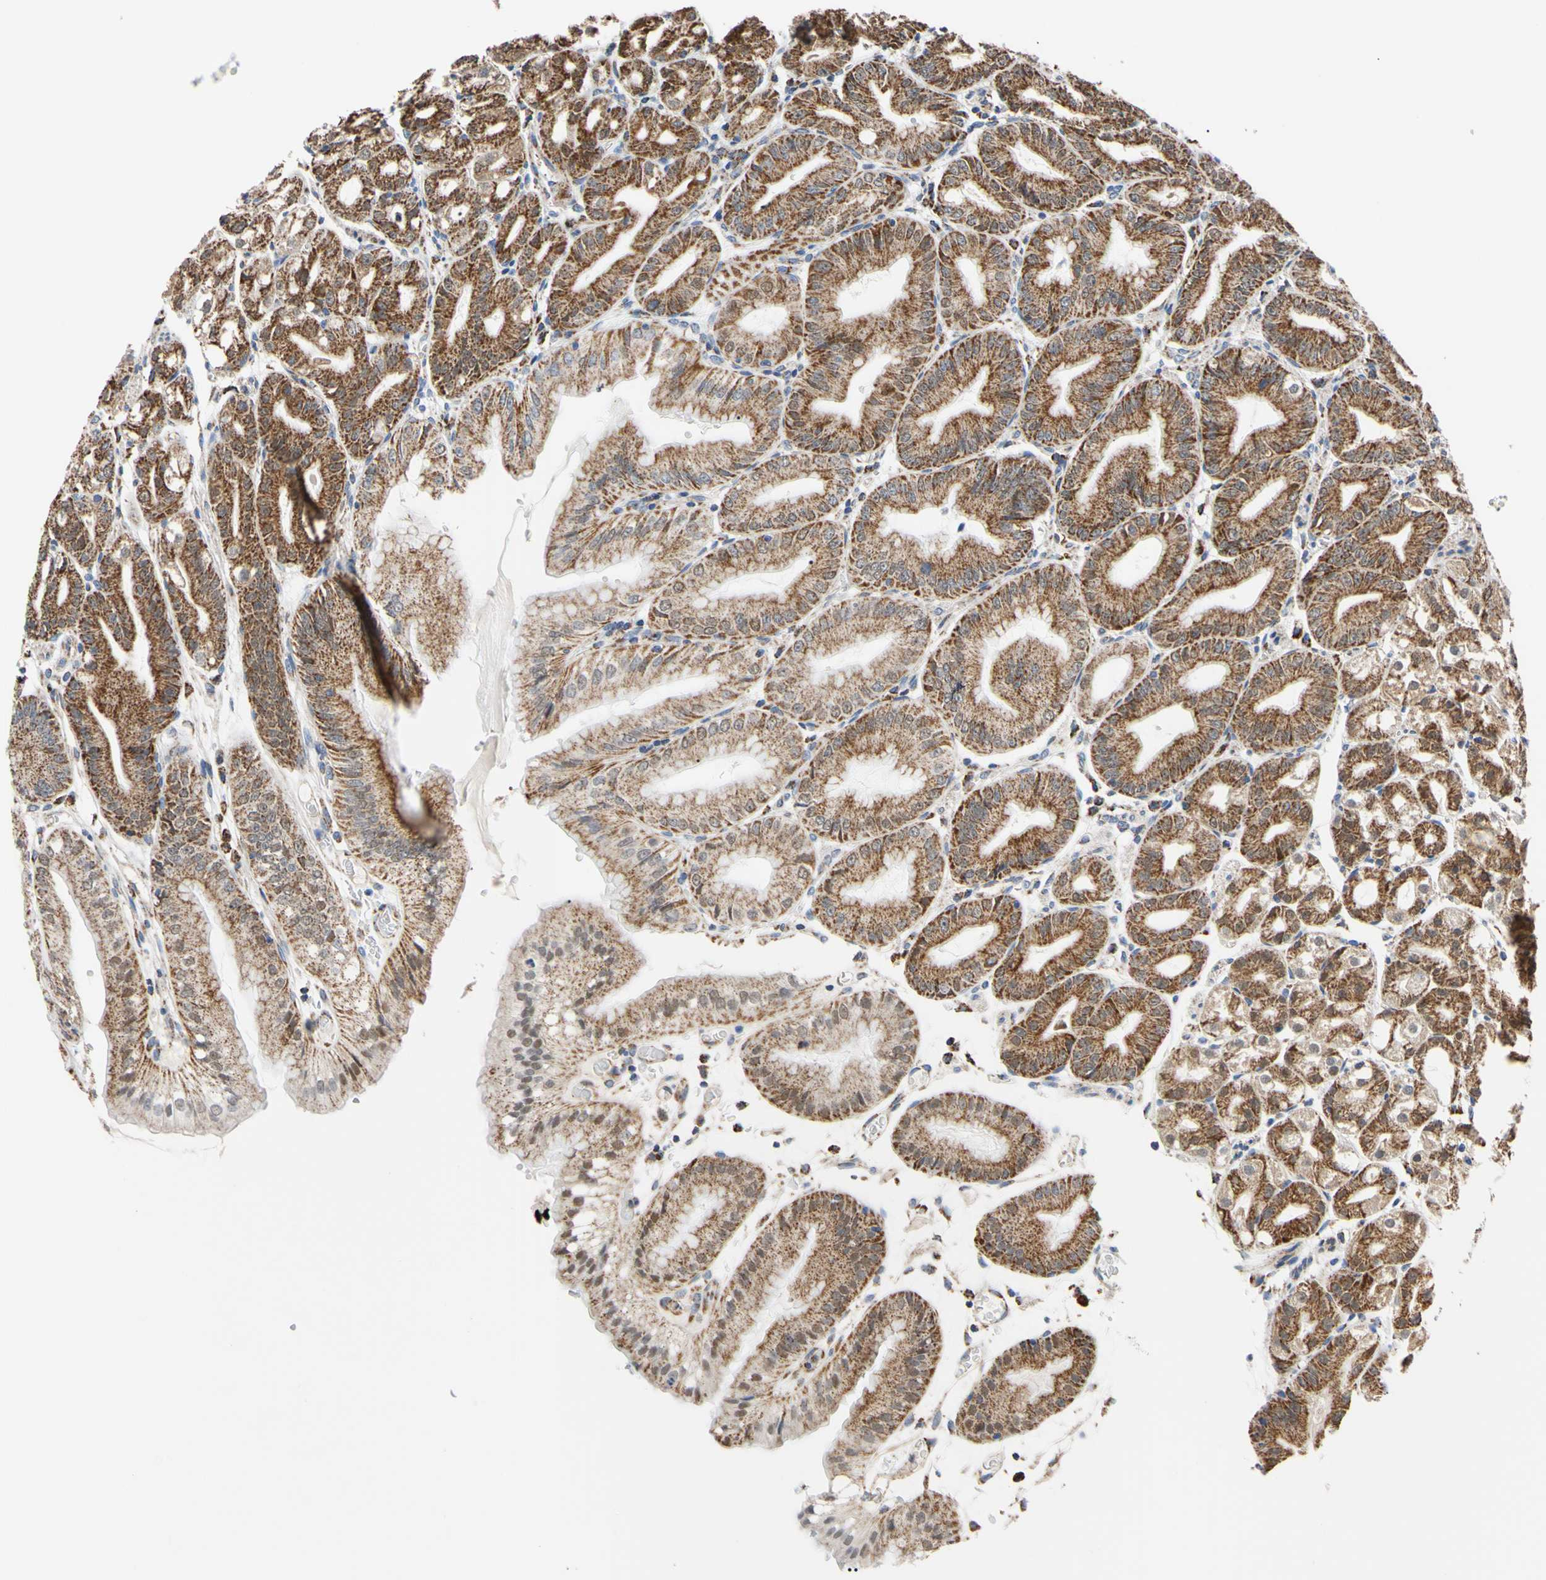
{"staining": {"intensity": "strong", "quantity": ">75%", "location": "cytoplasmic/membranous"}, "tissue": "stomach", "cell_type": "Glandular cells", "image_type": "normal", "snomed": [{"axis": "morphology", "description": "Normal tissue, NOS"}, {"axis": "topography", "description": "Stomach, lower"}], "caption": "Immunohistochemistry (IHC) photomicrograph of normal stomach: human stomach stained using immunohistochemistry exhibits high levels of strong protein expression localized specifically in the cytoplasmic/membranous of glandular cells, appearing as a cytoplasmic/membranous brown color.", "gene": "CLPP", "patient": {"sex": "male", "age": 71}}